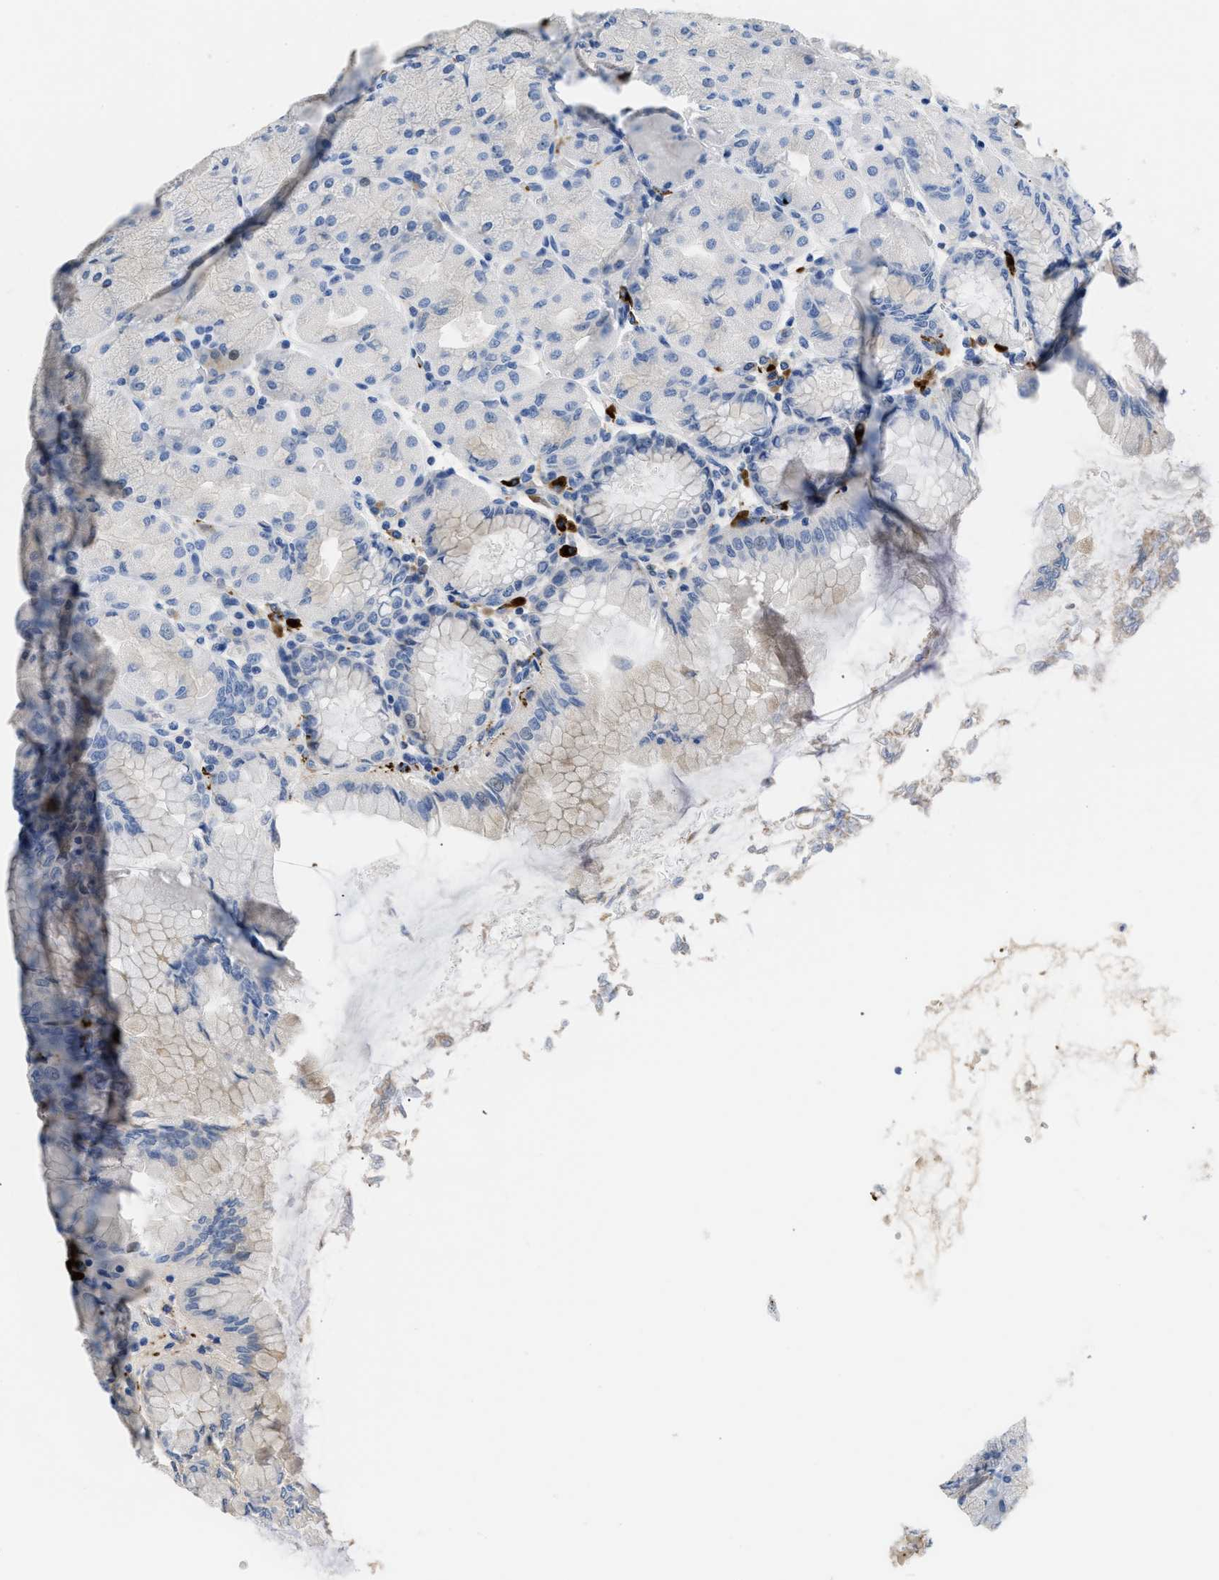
{"staining": {"intensity": "negative", "quantity": "none", "location": "none"}, "tissue": "stomach", "cell_type": "Glandular cells", "image_type": "normal", "snomed": [{"axis": "morphology", "description": "Normal tissue, NOS"}, {"axis": "topography", "description": "Stomach, upper"}], "caption": "Immunohistochemistry (IHC) photomicrograph of normal human stomach stained for a protein (brown), which exhibits no expression in glandular cells.", "gene": "FGF18", "patient": {"sex": "female", "age": 56}}